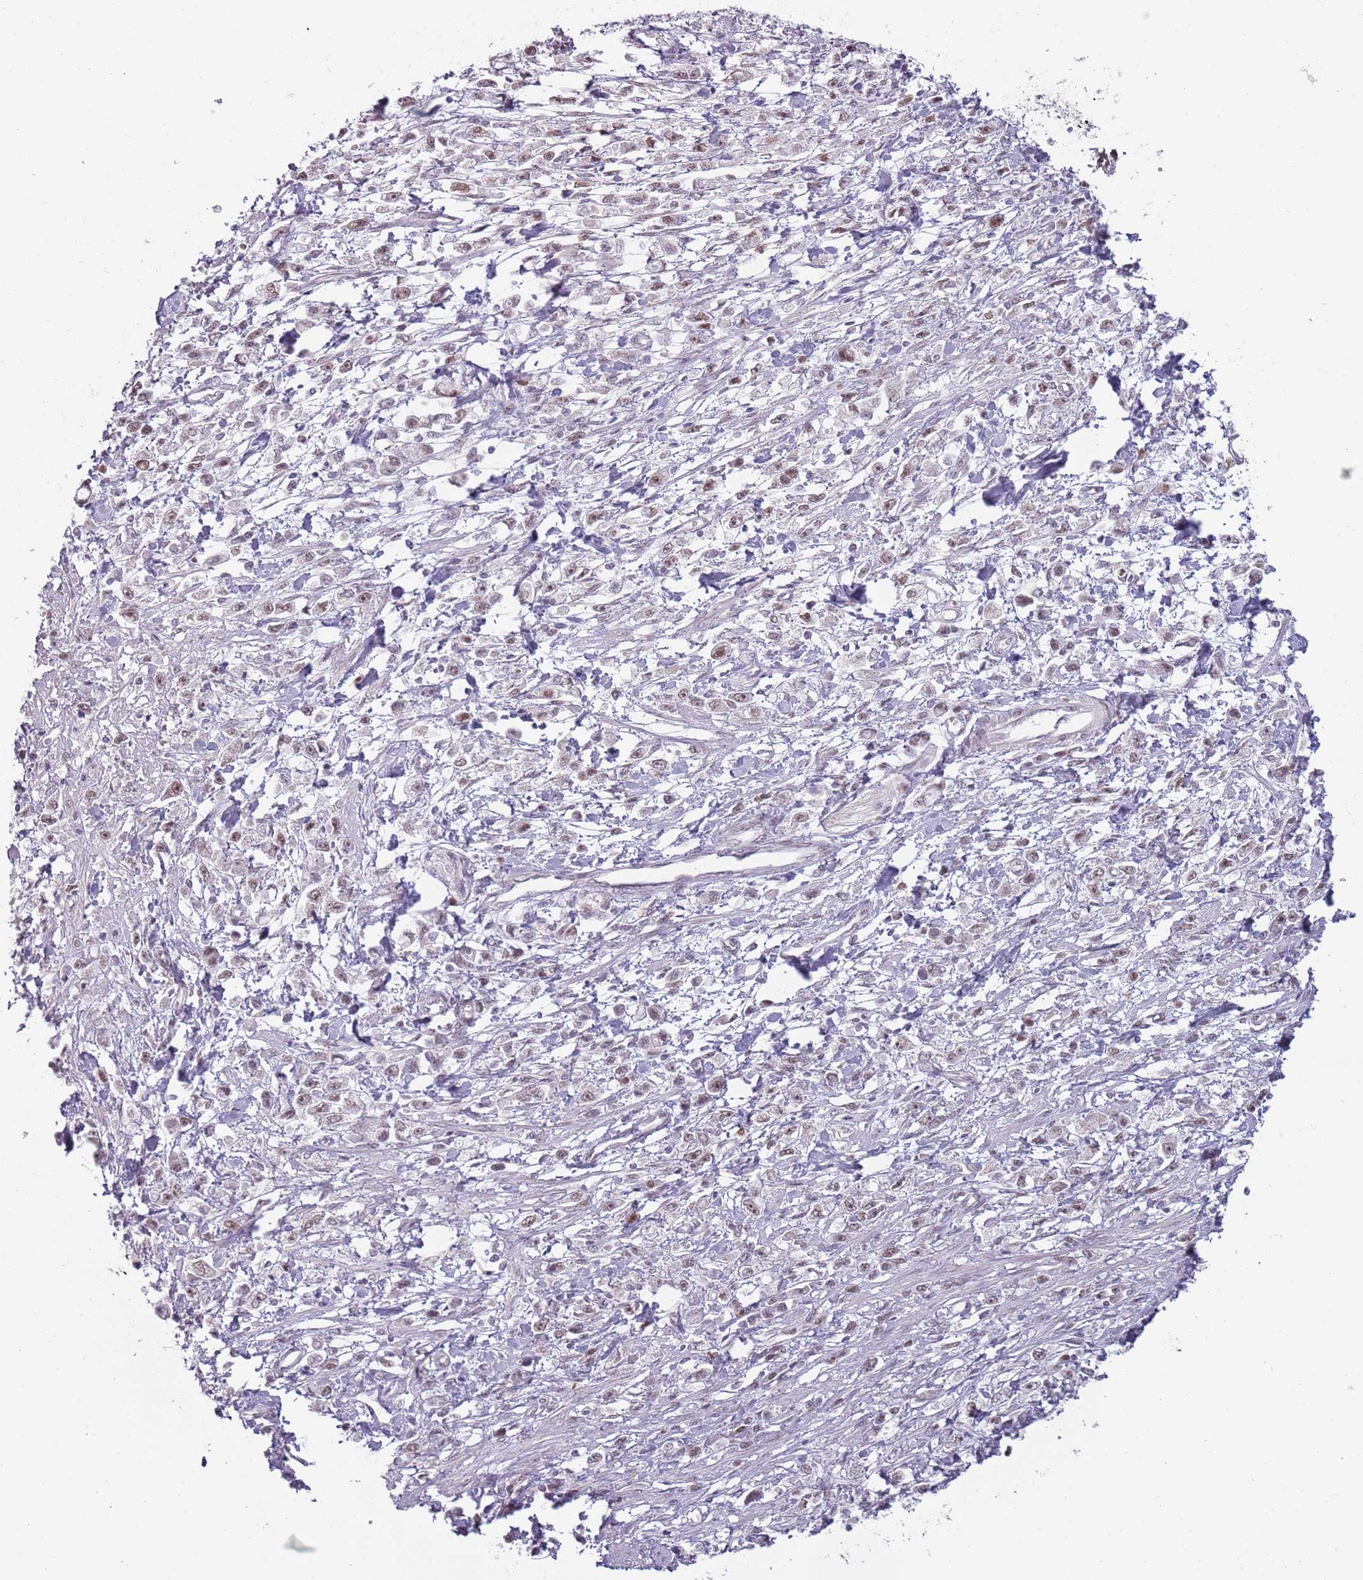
{"staining": {"intensity": "moderate", "quantity": ">75%", "location": "nuclear"}, "tissue": "stomach cancer", "cell_type": "Tumor cells", "image_type": "cancer", "snomed": [{"axis": "morphology", "description": "Adenocarcinoma, NOS"}, {"axis": "topography", "description": "Stomach"}], "caption": "Immunohistochemical staining of human stomach adenocarcinoma displays medium levels of moderate nuclear protein staining in approximately >75% of tumor cells.", "gene": "REXO4", "patient": {"sex": "female", "age": 59}}